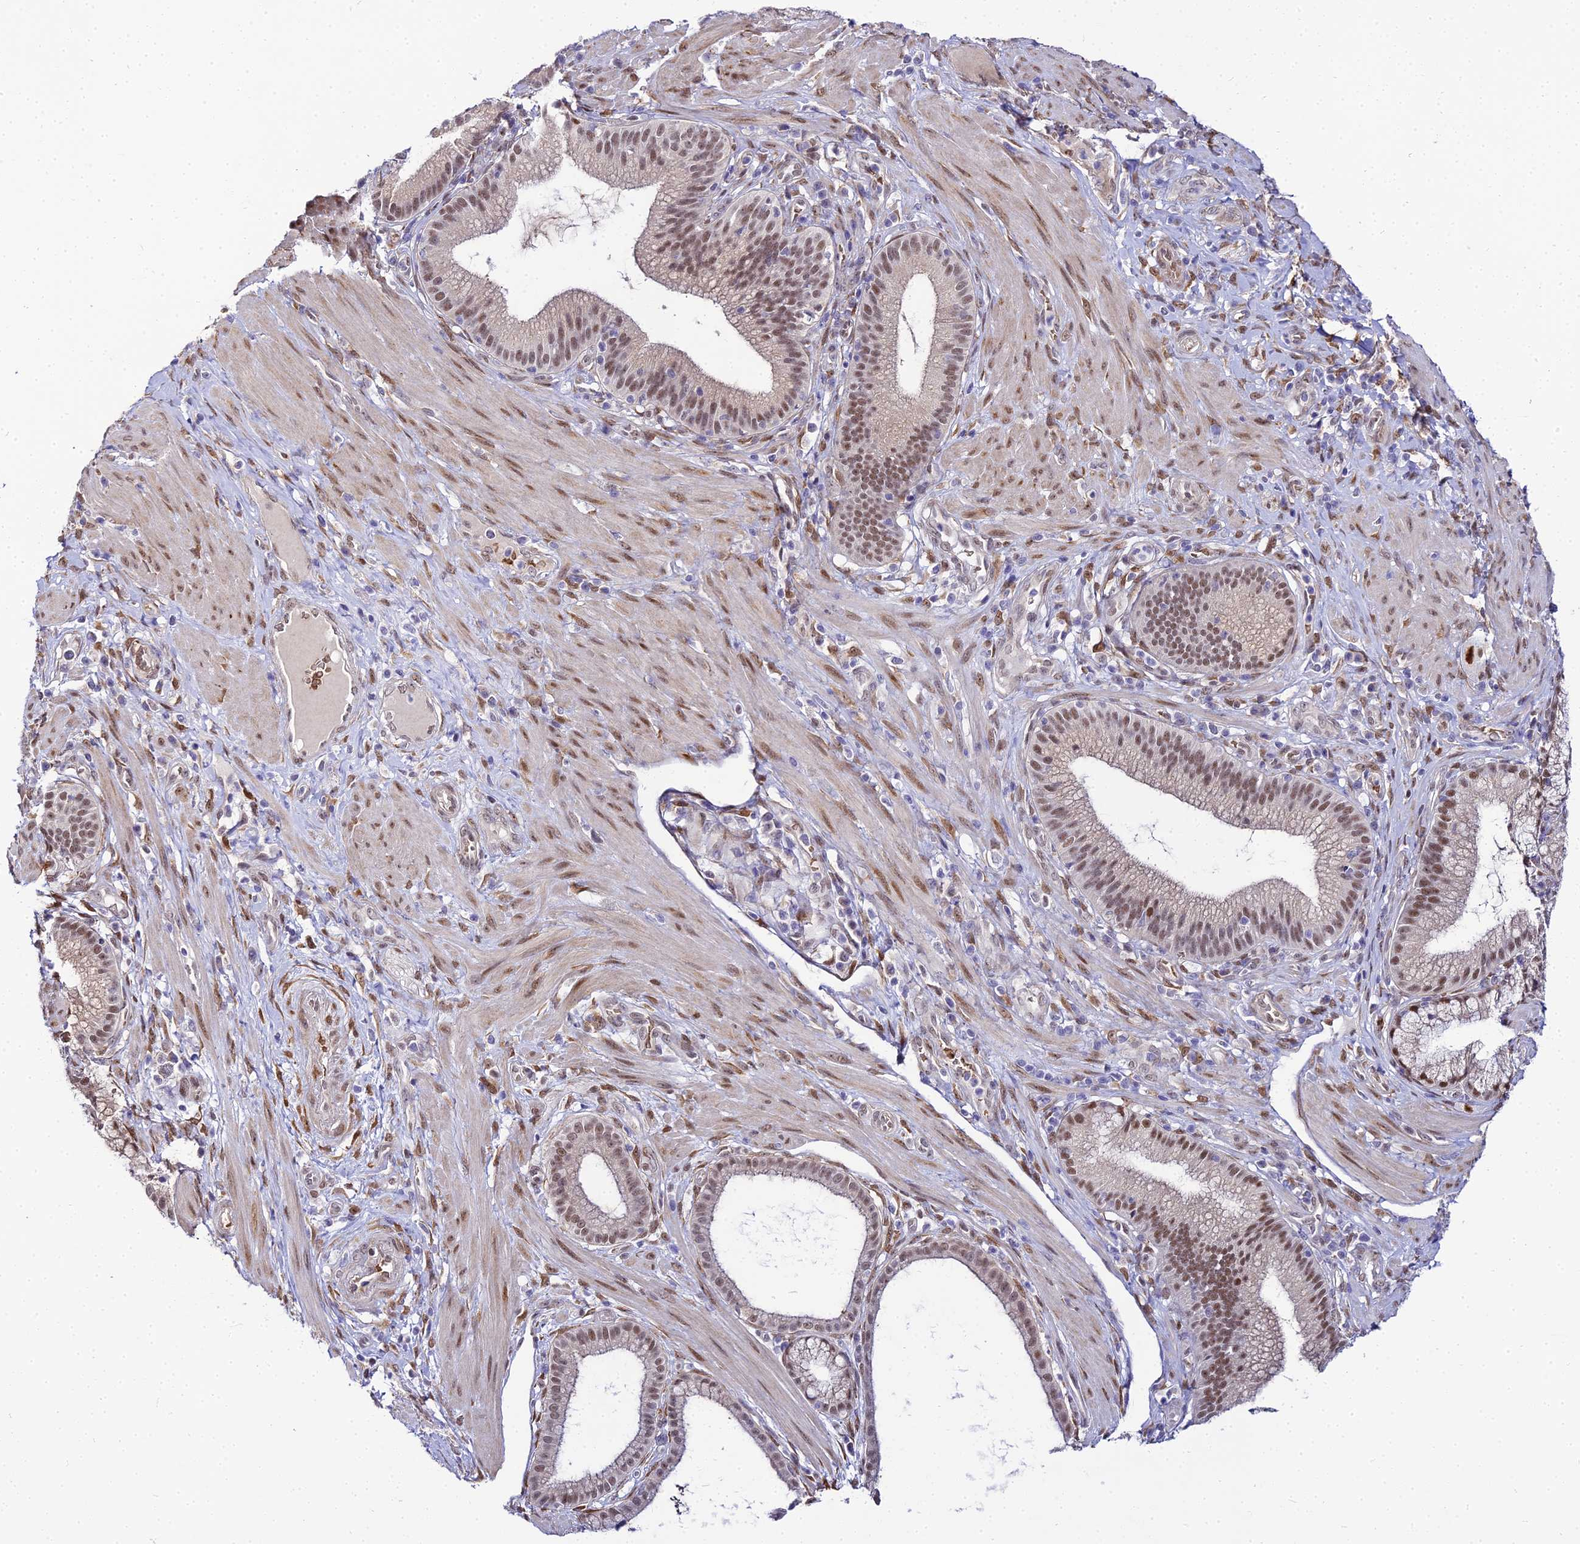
{"staining": {"intensity": "weak", "quantity": ">75%", "location": "nuclear"}, "tissue": "pancreatic cancer", "cell_type": "Tumor cells", "image_type": "cancer", "snomed": [{"axis": "morphology", "description": "Adenocarcinoma, NOS"}, {"axis": "topography", "description": "Pancreas"}], "caption": "Protein expression analysis of pancreatic cancer (adenocarcinoma) demonstrates weak nuclear staining in approximately >75% of tumor cells.", "gene": "BCL9", "patient": {"sex": "male", "age": 72}}